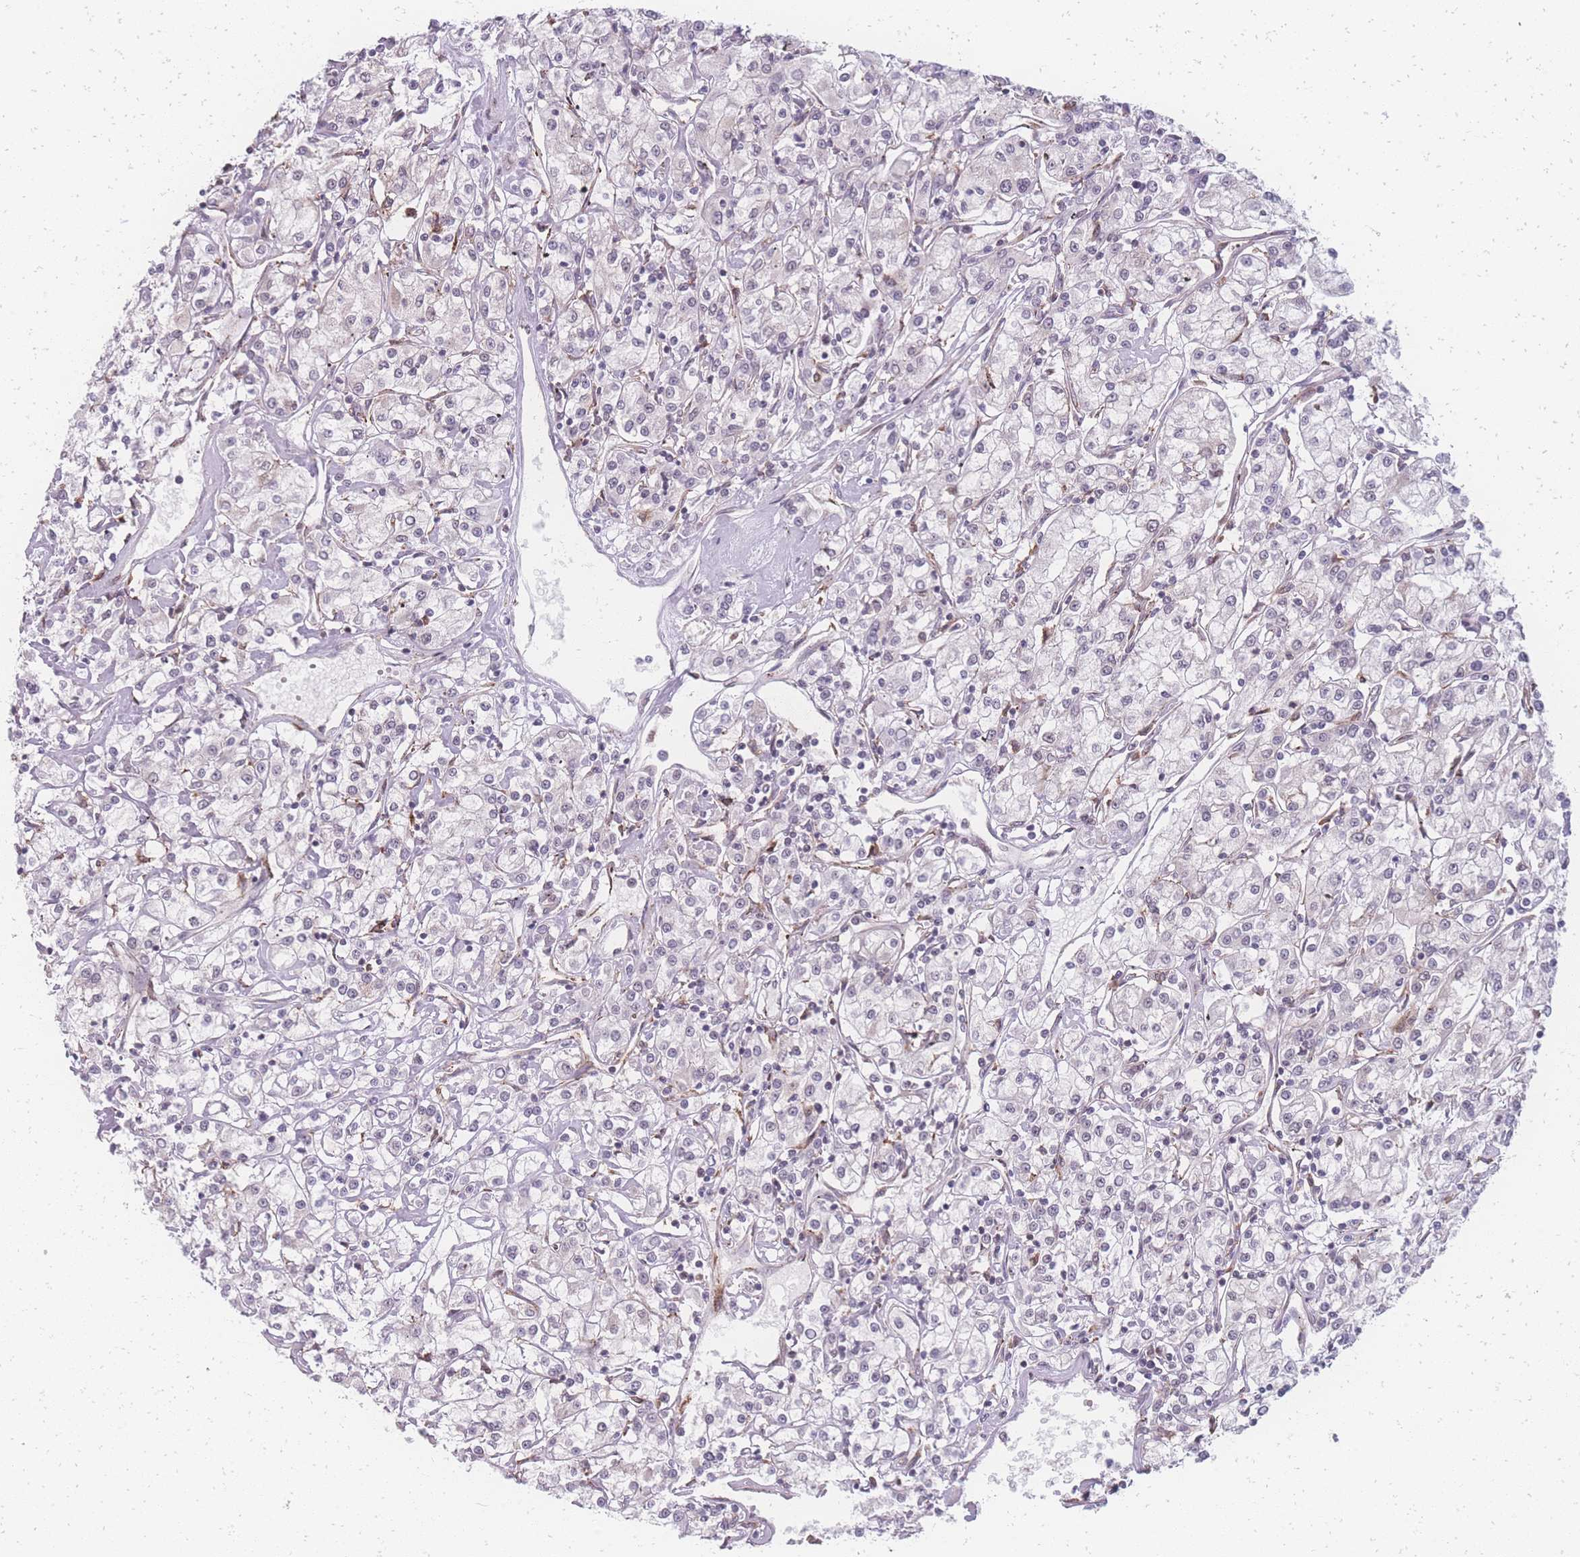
{"staining": {"intensity": "negative", "quantity": "none", "location": "none"}, "tissue": "renal cancer", "cell_type": "Tumor cells", "image_type": "cancer", "snomed": [{"axis": "morphology", "description": "Adenocarcinoma, NOS"}, {"axis": "topography", "description": "Kidney"}], "caption": "Tumor cells show no significant staining in renal cancer (adenocarcinoma).", "gene": "ZC3H13", "patient": {"sex": "female", "age": 59}}